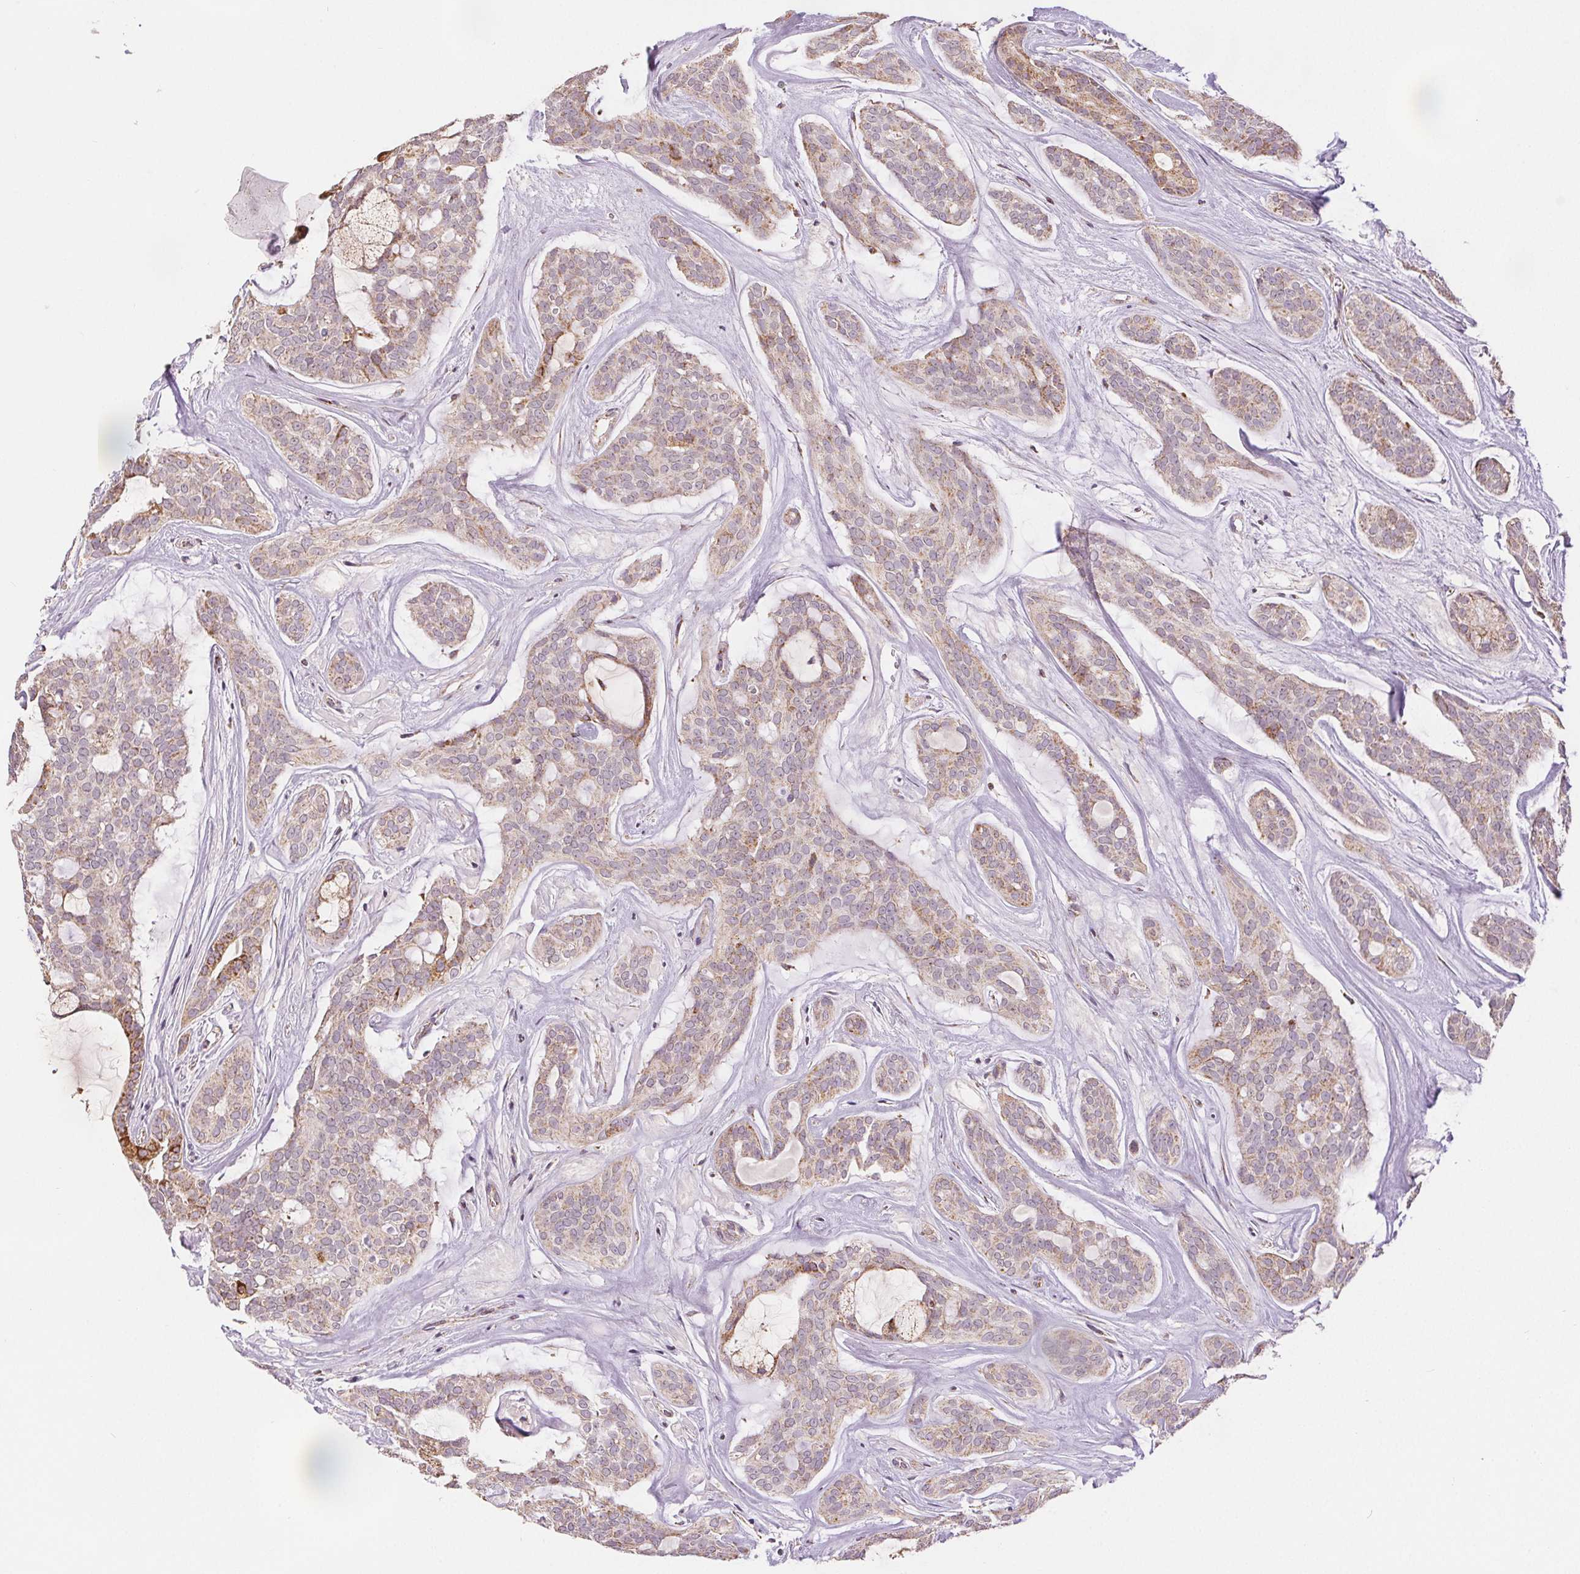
{"staining": {"intensity": "moderate", "quantity": "<25%", "location": "cytoplasmic/membranous"}, "tissue": "head and neck cancer", "cell_type": "Tumor cells", "image_type": "cancer", "snomed": [{"axis": "morphology", "description": "Adenocarcinoma, NOS"}, {"axis": "topography", "description": "Head-Neck"}], "caption": "DAB immunohistochemical staining of head and neck cancer (adenocarcinoma) displays moderate cytoplasmic/membranous protein positivity in approximately <25% of tumor cells.", "gene": "SDHB", "patient": {"sex": "male", "age": 66}}